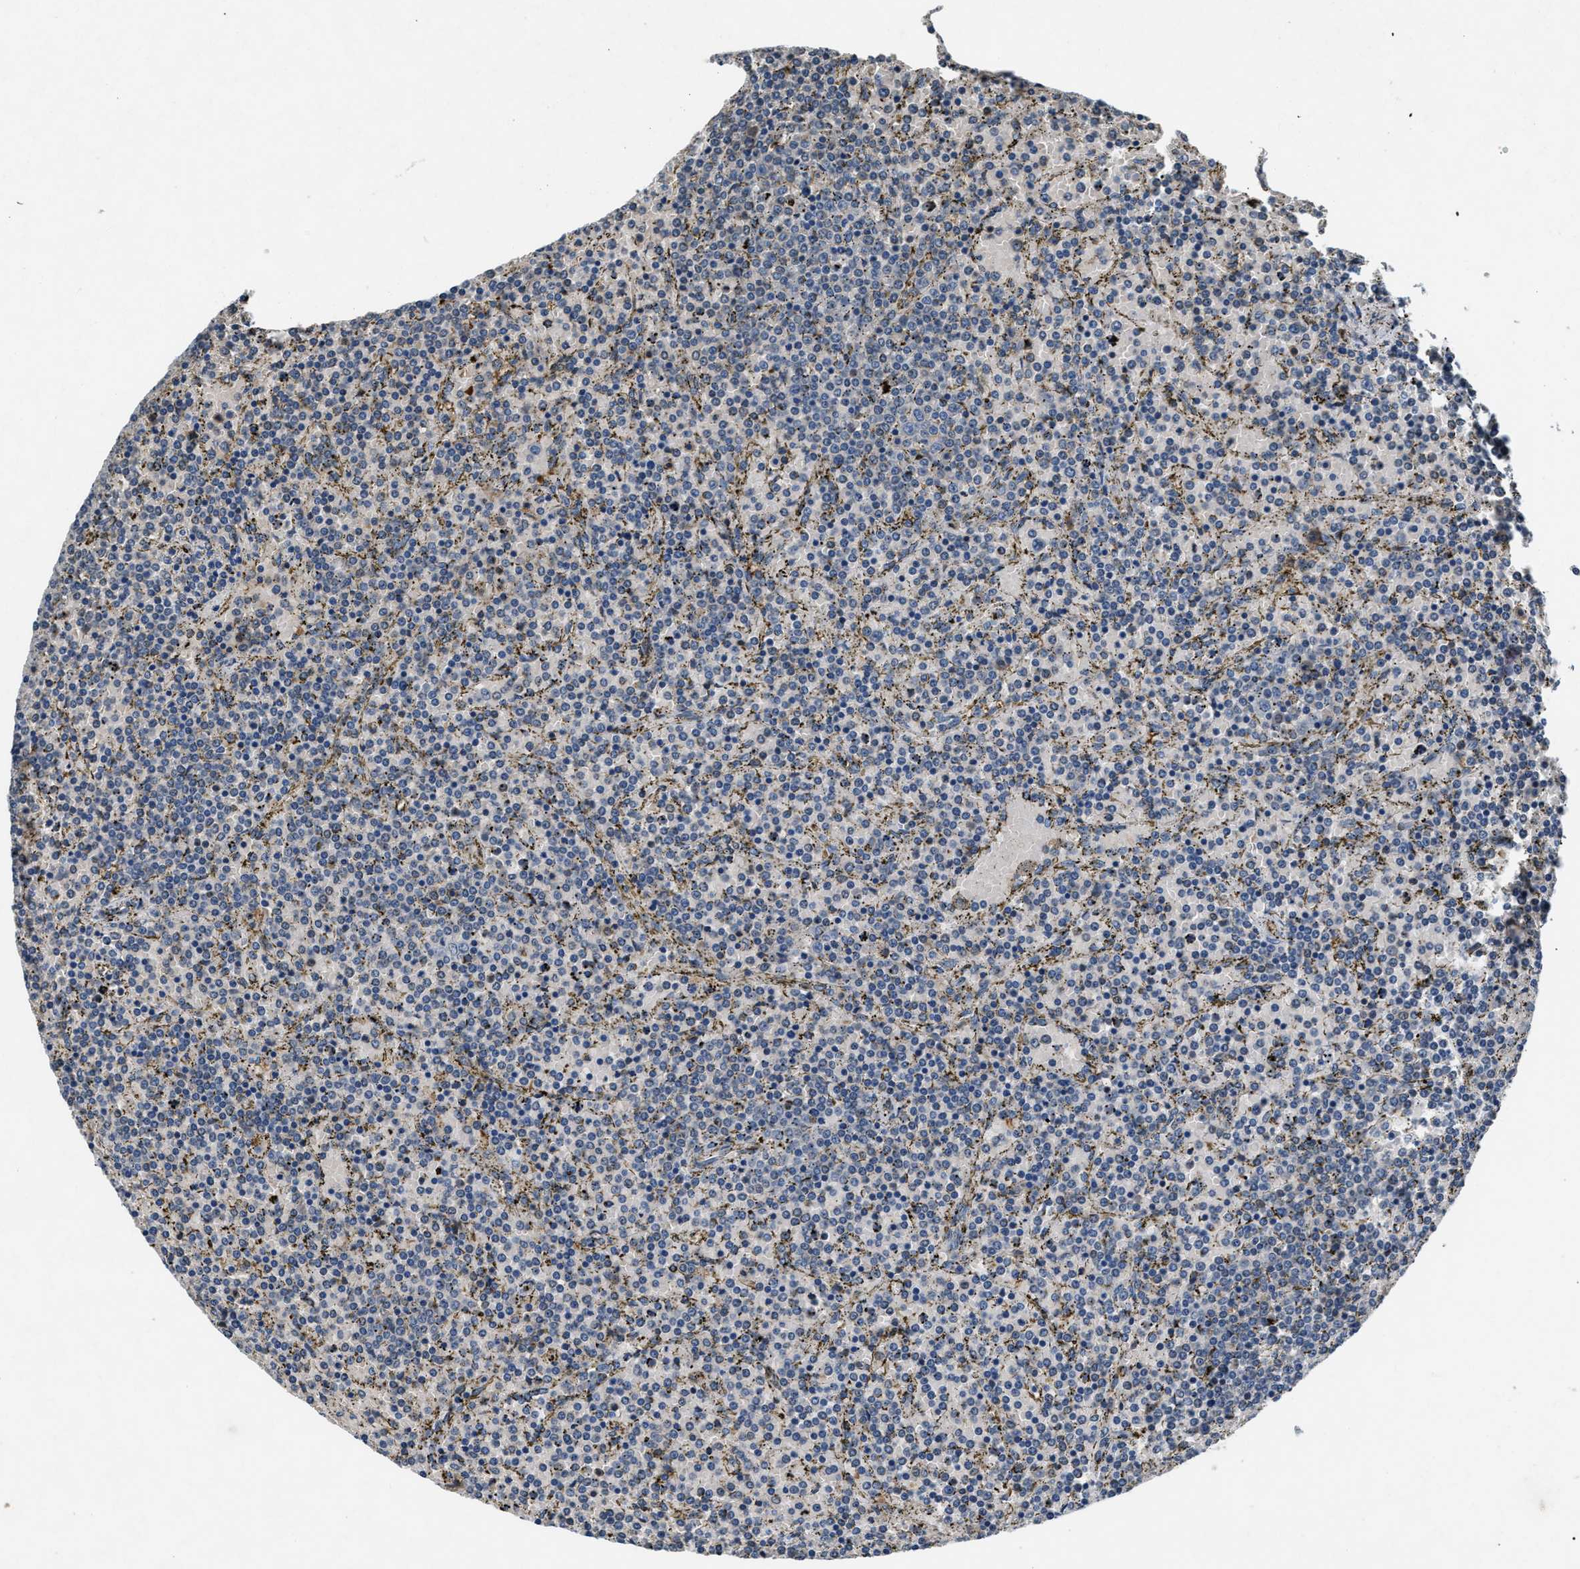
{"staining": {"intensity": "negative", "quantity": "none", "location": "none"}, "tissue": "lymphoma", "cell_type": "Tumor cells", "image_type": "cancer", "snomed": [{"axis": "morphology", "description": "Malignant lymphoma, non-Hodgkin's type, Low grade"}, {"axis": "topography", "description": "Spleen"}], "caption": "Human lymphoma stained for a protein using immunohistochemistry exhibits no expression in tumor cells.", "gene": "TP53I3", "patient": {"sex": "female", "age": 77}}